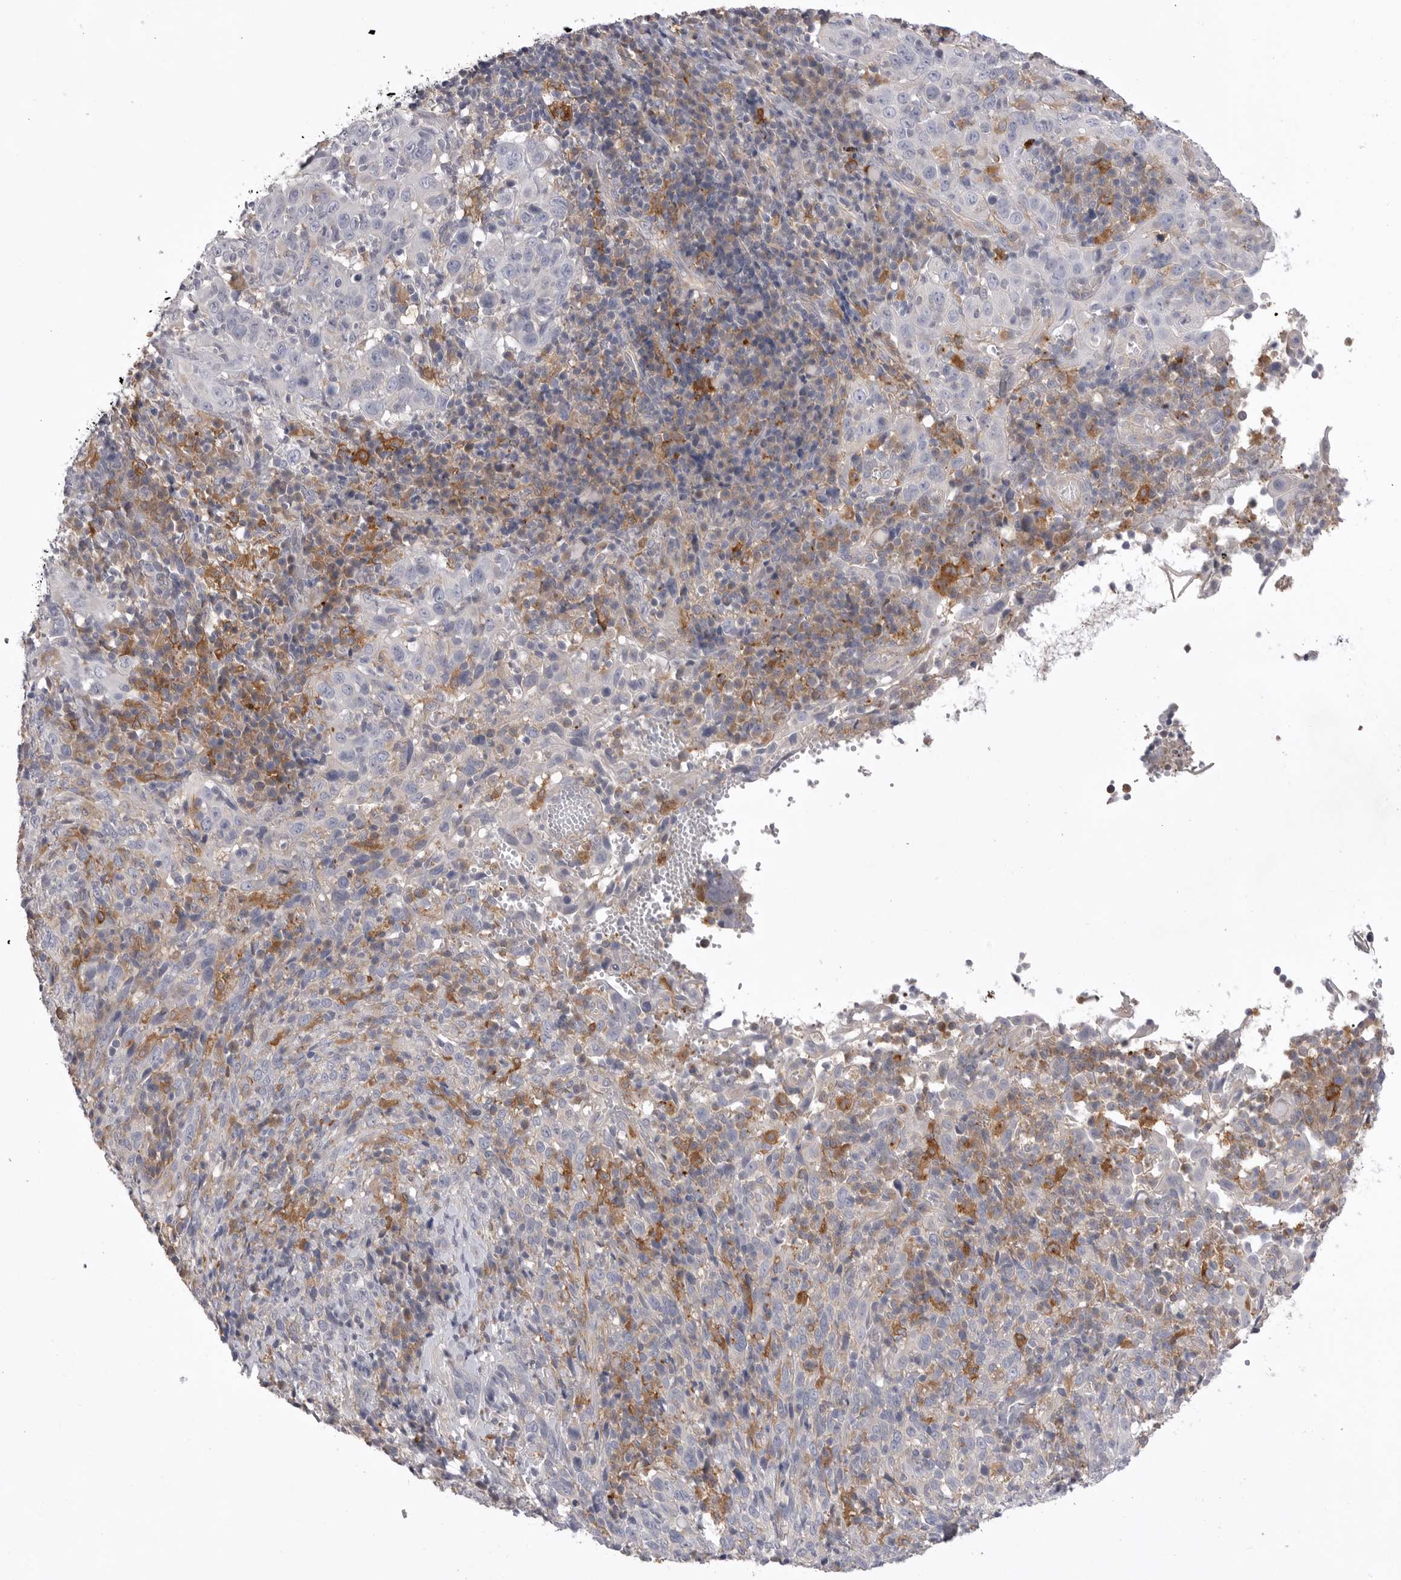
{"staining": {"intensity": "negative", "quantity": "none", "location": "none"}, "tissue": "cervical cancer", "cell_type": "Tumor cells", "image_type": "cancer", "snomed": [{"axis": "morphology", "description": "Squamous cell carcinoma, NOS"}, {"axis": "topography", "description": "Cervix"}], "caption": "High magnification brightfield microscopy of cervical squamous cell carcinoma stained with DAB (brown) and counterstained with hematoxylin (blue): tumor cells show no significant staining. Nuclei are stained in blue.", "gene": "VAC14", "patient": {"sex": "female", "age": 46}}